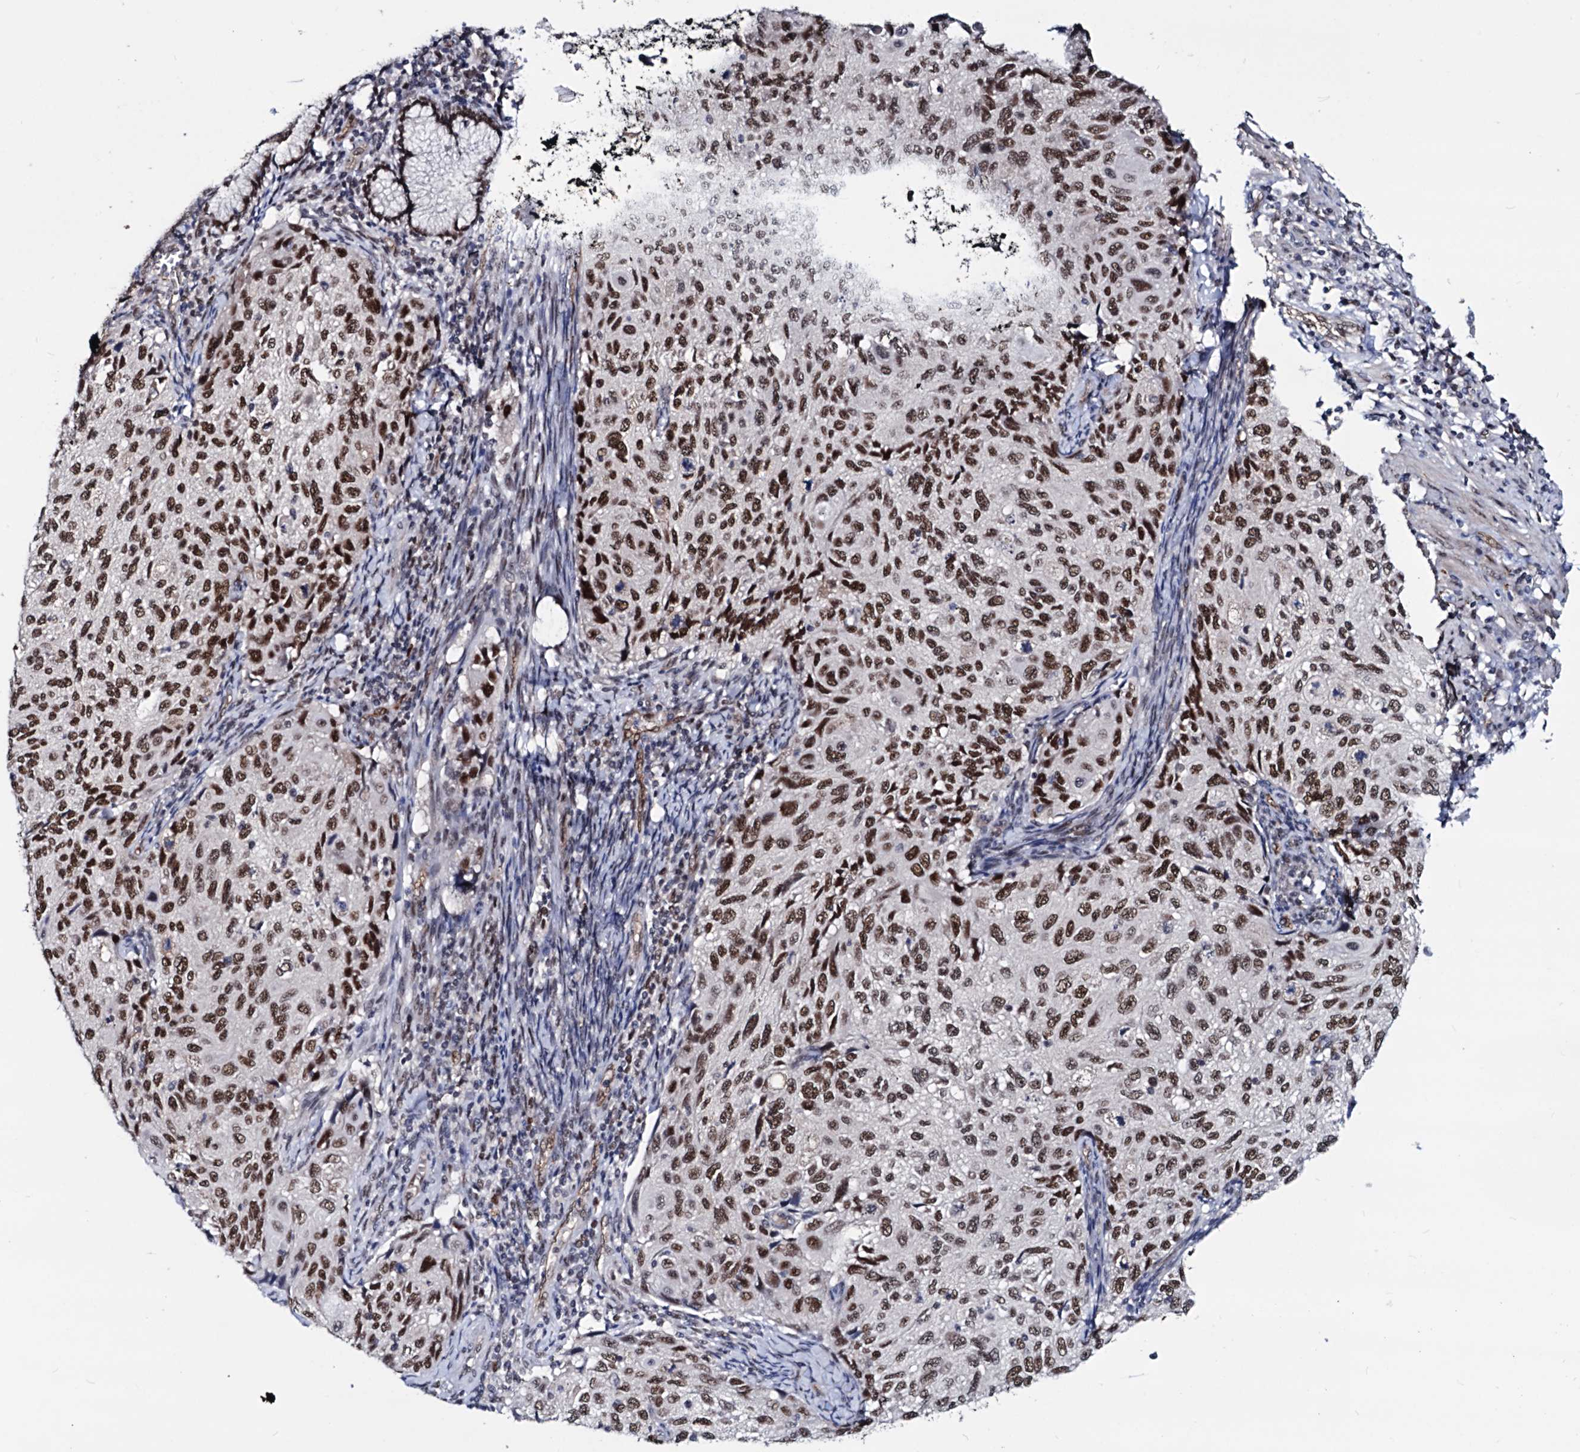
{"staining": {"intensity": "strong", "quantity": ">75%", "location": "nuclear"}, "tissue": "cervical cancer", "cell_type": "Tumor cells", "image_type": "cancer", "snomed": [{"axis": "morphology", "description": "Squamous cell carcinoma, NOS"}, {"axis": "topography", "description": "Cervix"}], "caption": "Immunohistochemical staining of human squamous cell carcinoma (cervical) reveals high levels of strong nuclear expression in about >75% of tumor cells.", "gene": "GALNT11", "patient": {"sex": "female", "age": 70}}